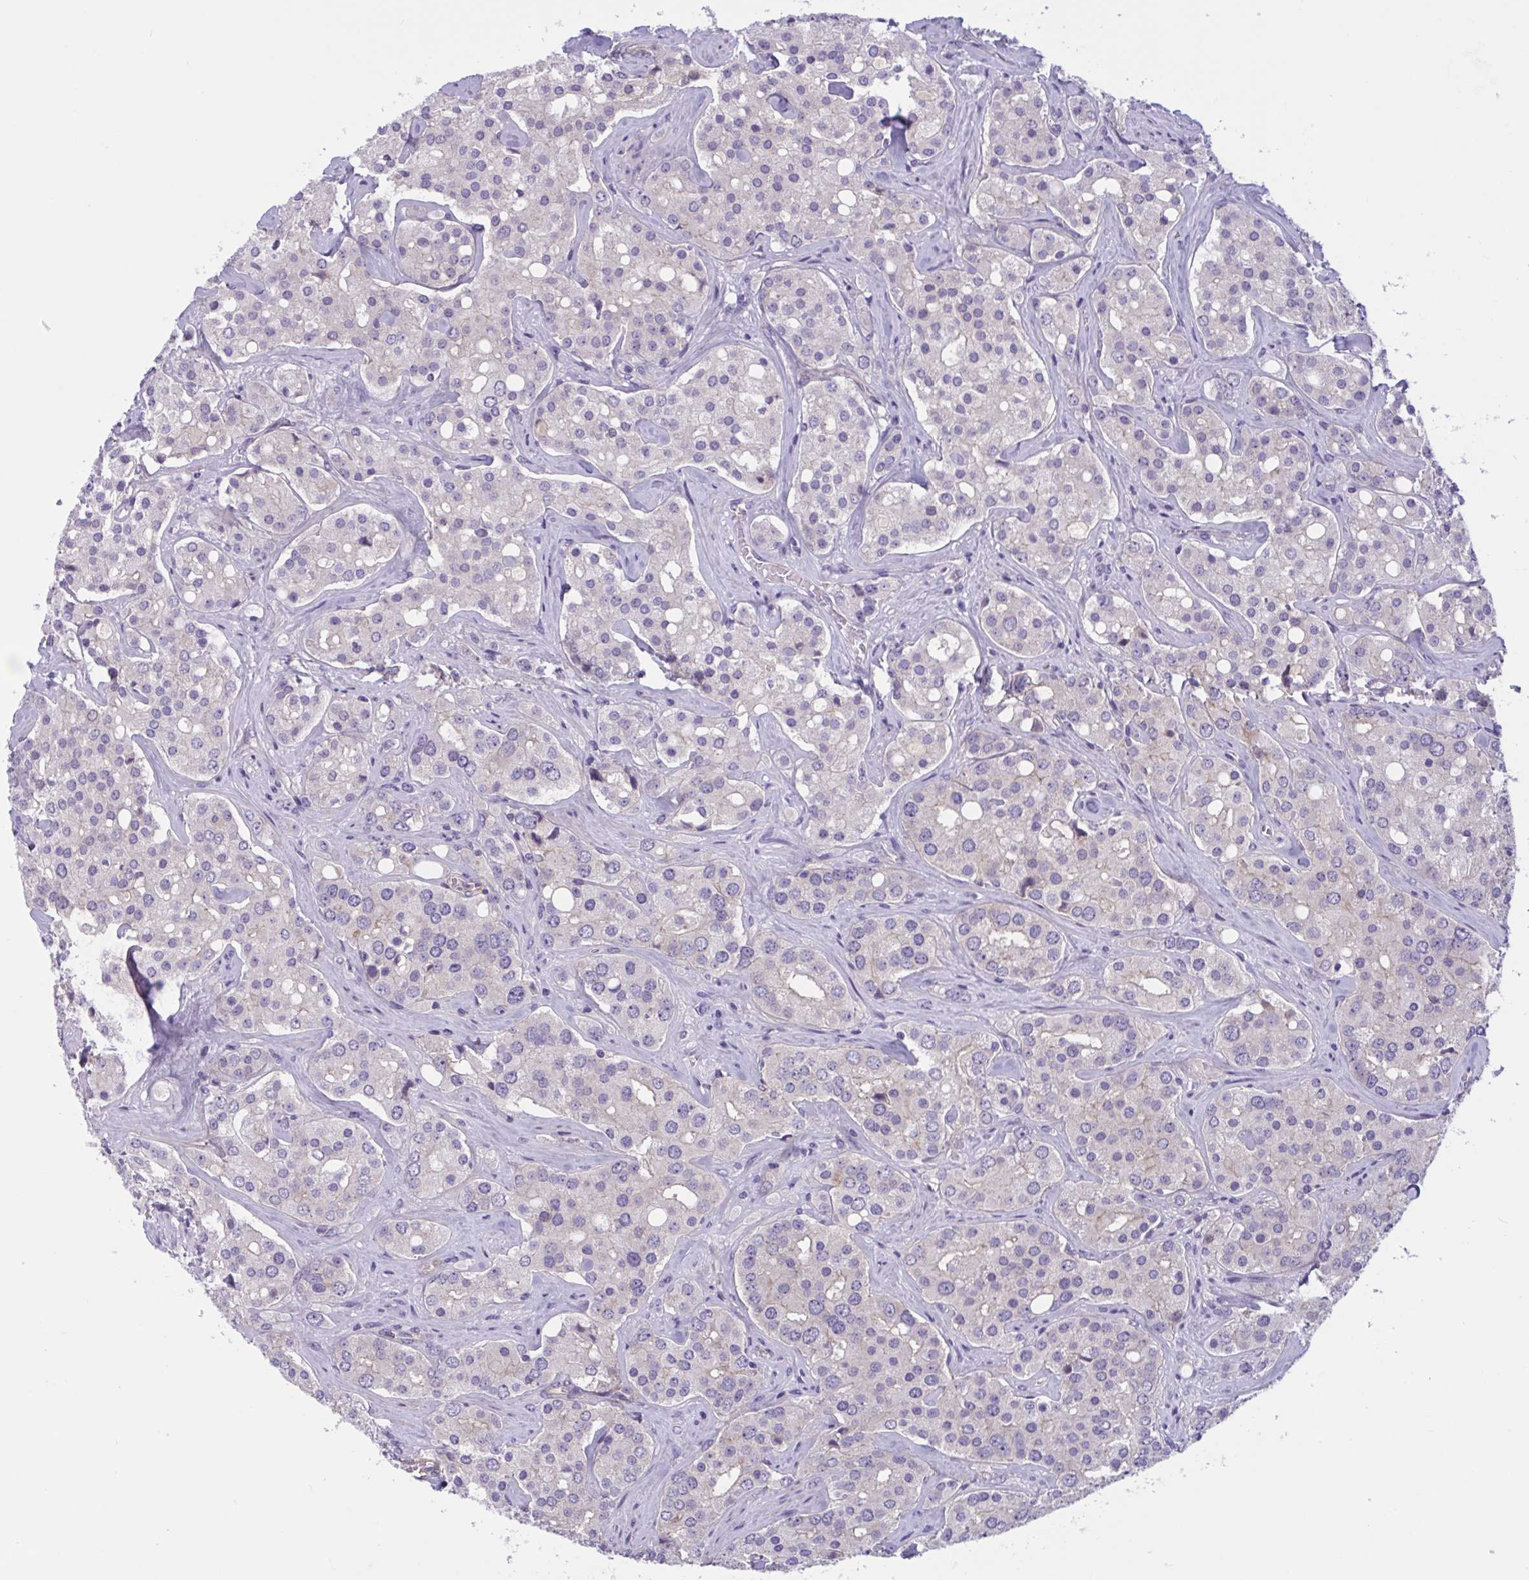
{"staining": {"intensity": "negative", "quantity": "none", "location": "none"}, "tissue": "prostate cancer", "cell_type": "Tumor cells", "image_type": "cancer", "snomed": [{"axis": "morphology", "description": "Adenocarcinoma, High grade"}, {"axis": "topography", "description": "Prostate"}], "caption": "There is no significant staining in tumor cells of adenocarcinoma (high-grade) (prostate). (DAB immunohistochemistry visualized using brightfield microscopy, high magnification).", "gene": "TTC7B", "patient": {"sex": "male", "age": 67}}